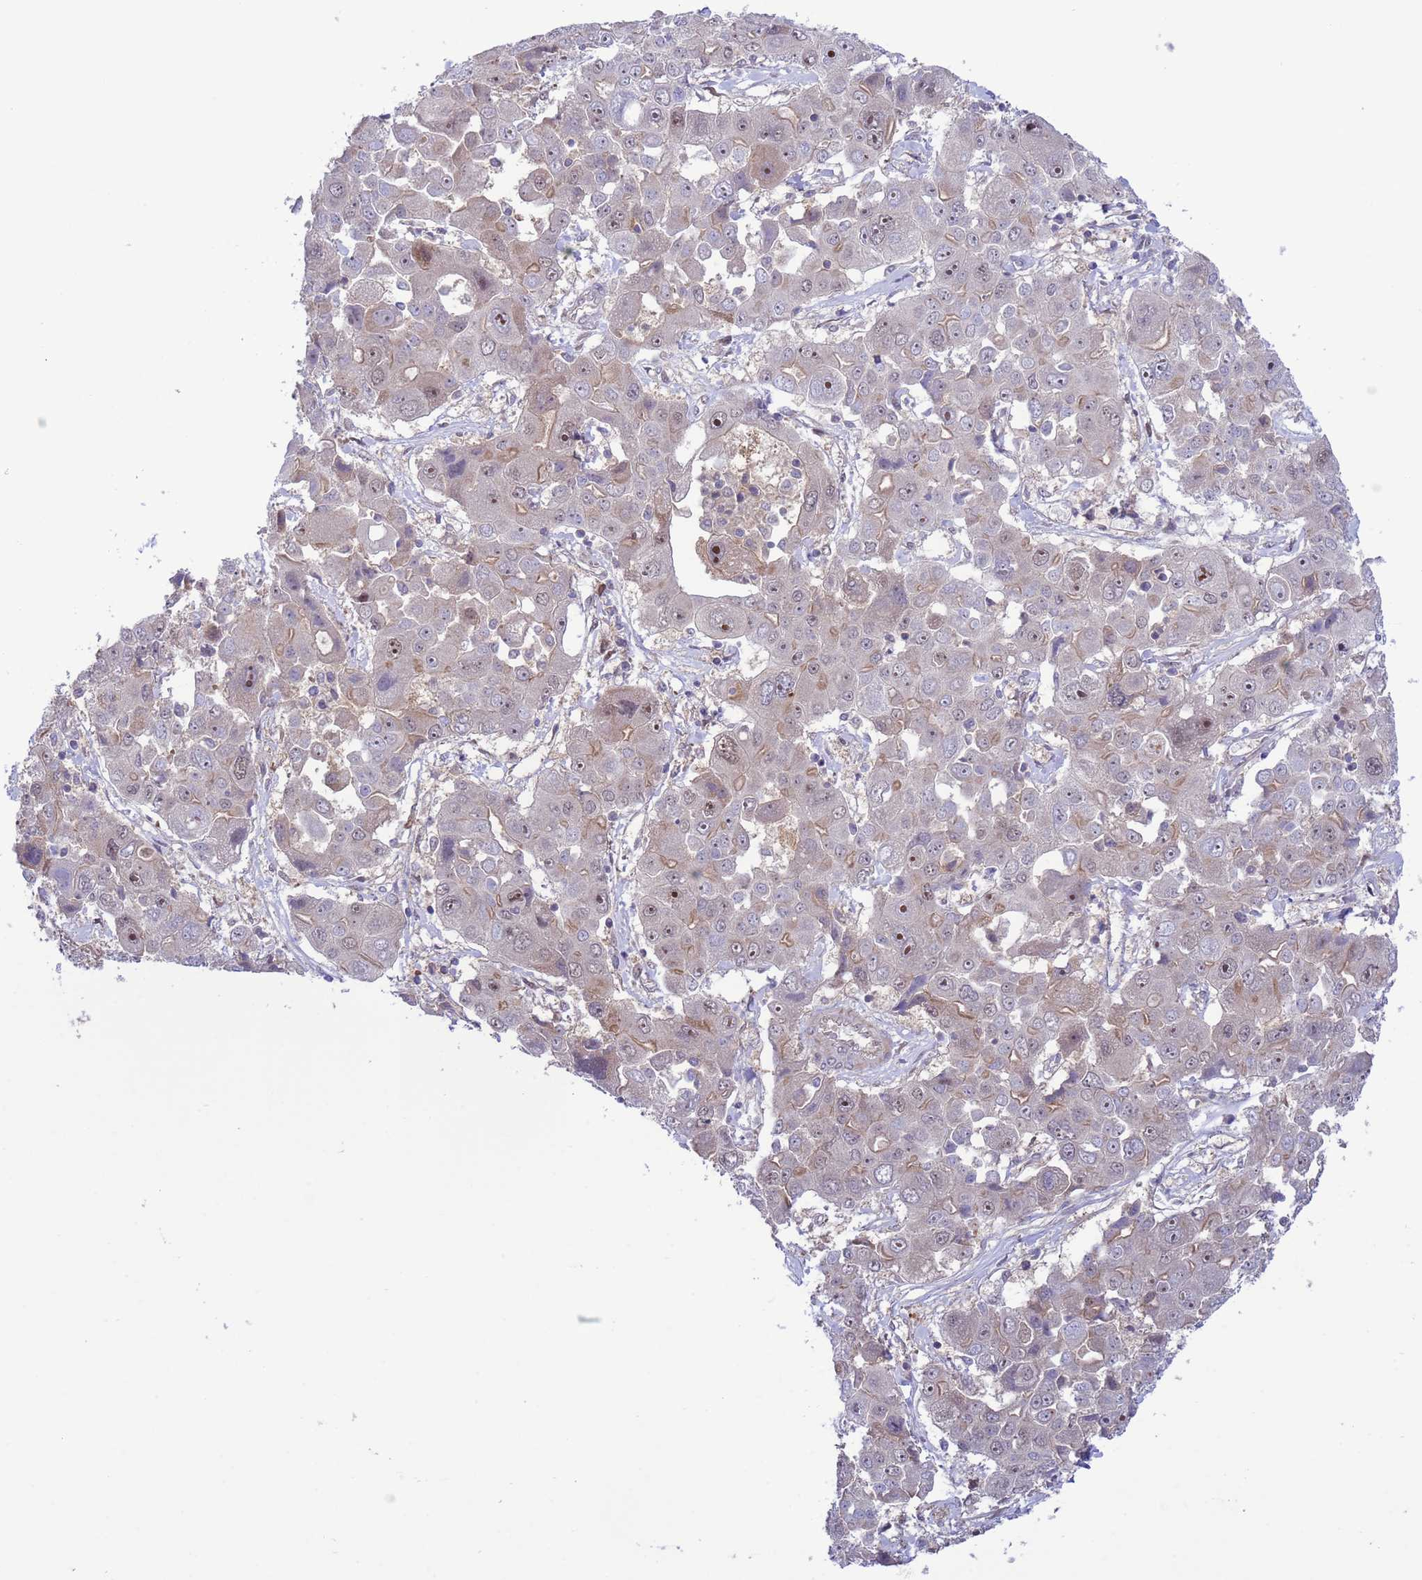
{"staining": {"intensity": "moderate", "quantity": "<25%", "location": "cytoplasmic/membranous,nuclear"}, "tissue": "liver cancer", "cell_type": "Tumor cells", "image_type": "cancer", "snomed": [{"axis": "morphology", "description": "Cholangiocarcinoma"}, {"axis": "topography", "description": "Liver"}], "caption": "The immunohistochemical stain labels moderate cytoplasmic/membranous and nuclear expression in tumor cells of cholangiocarcinoma (liver) tissue. The staining was performed using DAB, with brown indicating positive protein expression. Nuclei are stained blue with hematoxylin.", "gene": "ZNF461", "patient": {"sex": "male", "age": 67}}